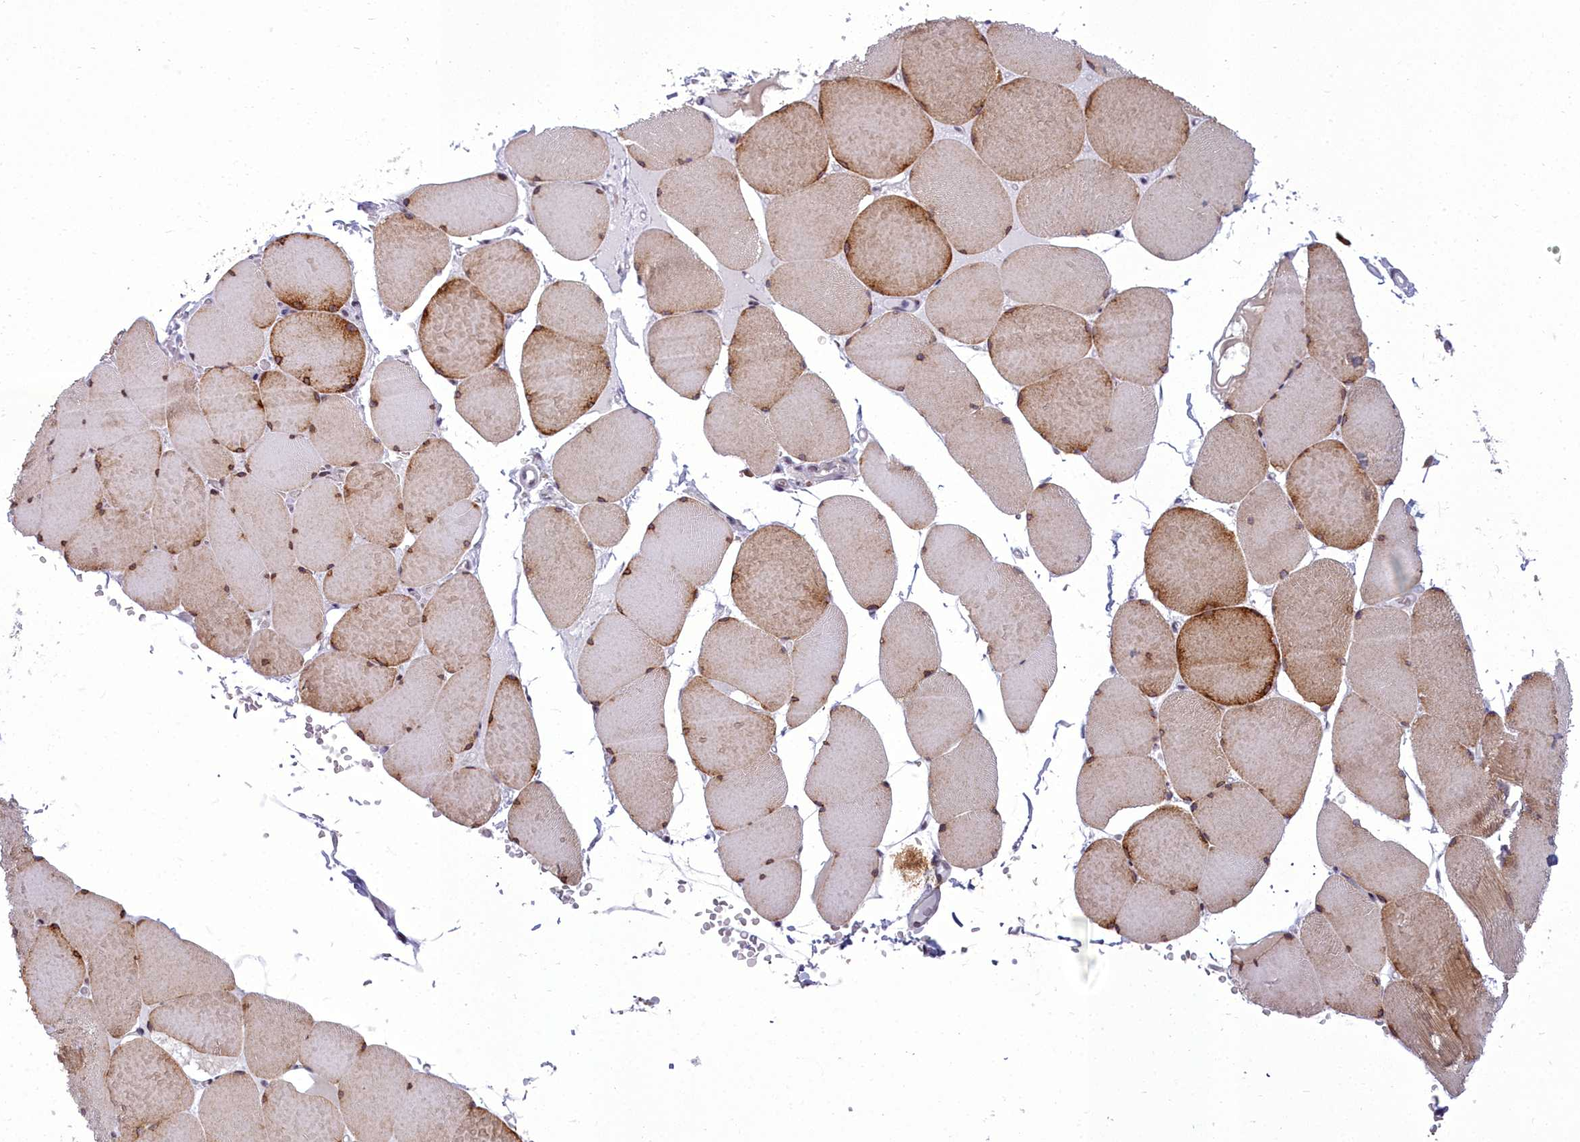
{"staining": {"intensity": "moderate", "quantity": "25%-75%", "location": "cytoplasmic/membranous,nuclear"}, "tissue": "skeletal muscle", "cell_type": "Myocytes", "image_type": "normal", "snomed": [{"axis": "morphology", "description": "Normal tissue, NOS"}, {"axis": "topography", "description": "Skeletal muscle"}, {"axis": "topography", "description": "Head-Neck"}], "caption": "A histopathology image showing moderate cytoplasmic/membranous,nuclear staining in about 25%-75% of myocytes in normal skeletal muscle, as visualized by brown immunohistochemical staining.", "gene": "CEACAM19", "patient": {"sex": "male", "age": 66}}